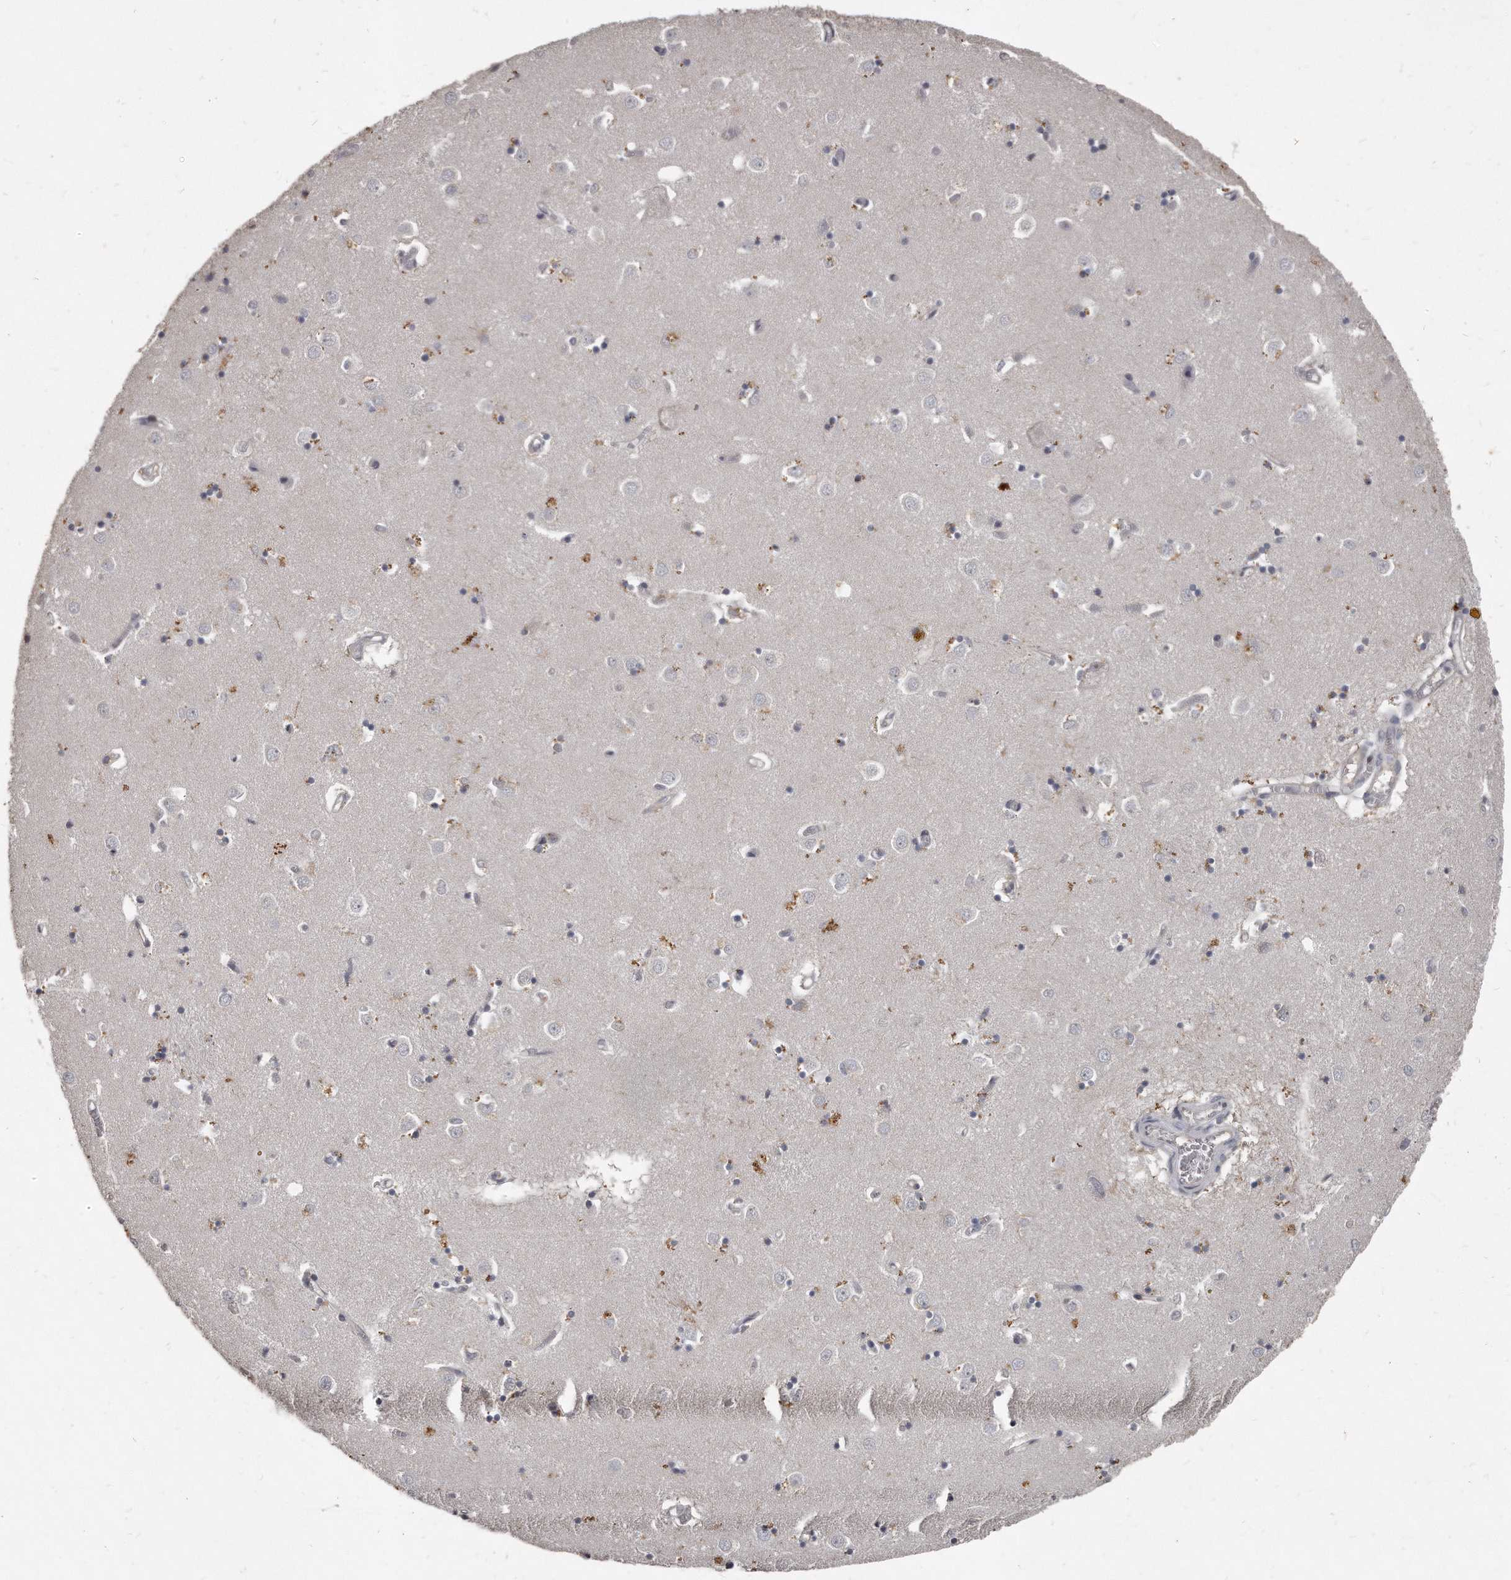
{"staining": {"intensity": "weak", "quantity": "<25%", "location": "cytoplasmic/membranous"}, "tissue": "caudate", "cell_type": "Glial cells", "image_type": "normal", "snomed": [{"axis": "morphology", "description": "Normal tissue, NOS"}, {"axis": "topography", "description": "Lateral ventricle wall"}], "caption": "Immunohistochemistry of benign human caudate shows no positivity in glial cells.", "gene": "GCH1", "patient": {"sex": "male", "age": 70}}